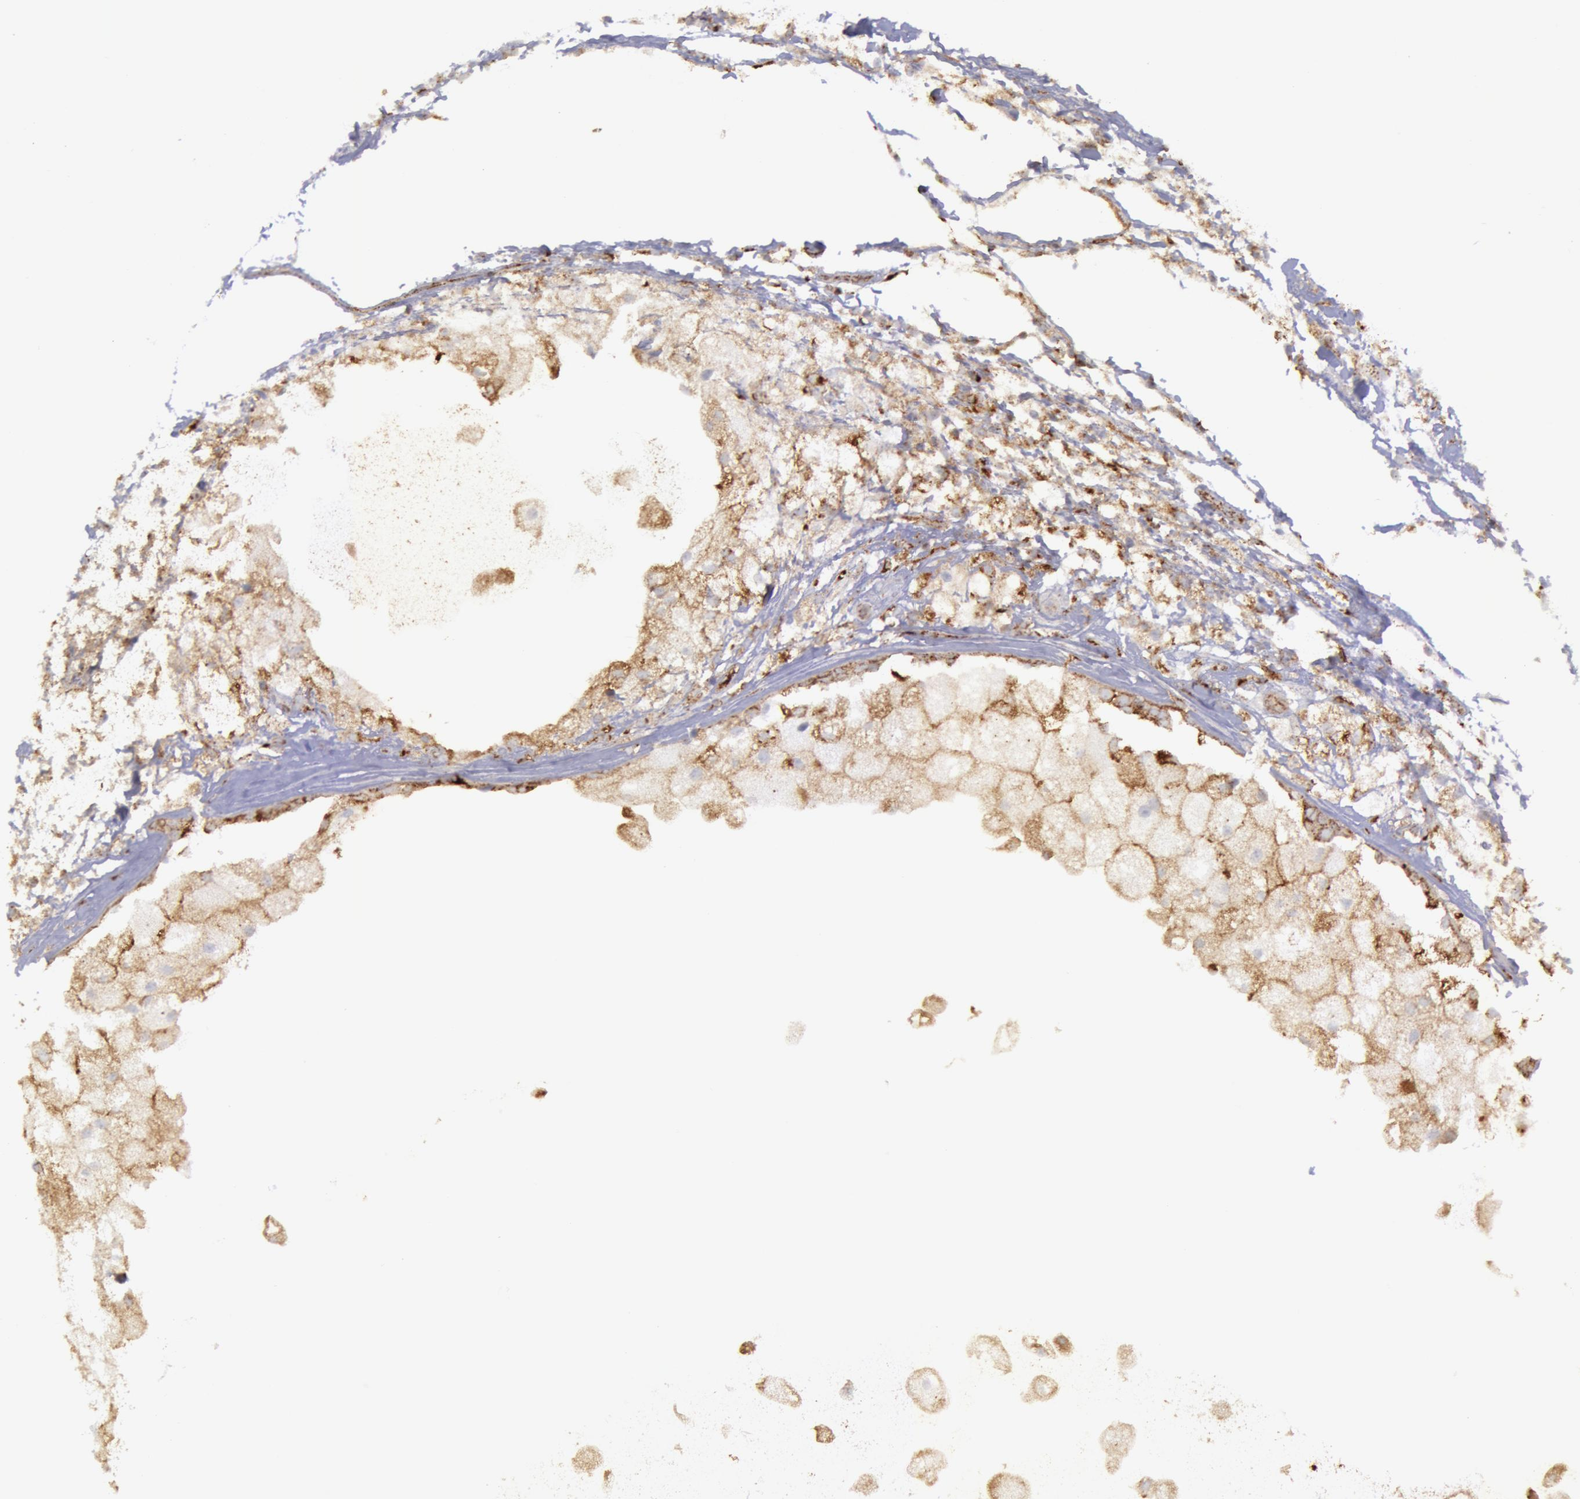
{"staining": {"intensity": "moderate", "quantity": ">75%", "location": "cytoplasmic/membranous"}, "tissue": "breast cancer", "cell_type": "Tumor cells", "image_type": "cancer", "snomed": [{"axis": "morphology", "description": "Duct carcinoma"}, {"axis": "topography", "description": "Breast"}], "caption": "Immunohistochemical staining of breast cancer (infiltrating ductal carcinoma) exhibits medium levels of moderate cytoplasmic/membranous staining in approximately >75% of tumor cells.", "gene": "FLOT2", "patient": {"sex": "female", "age": 54}}